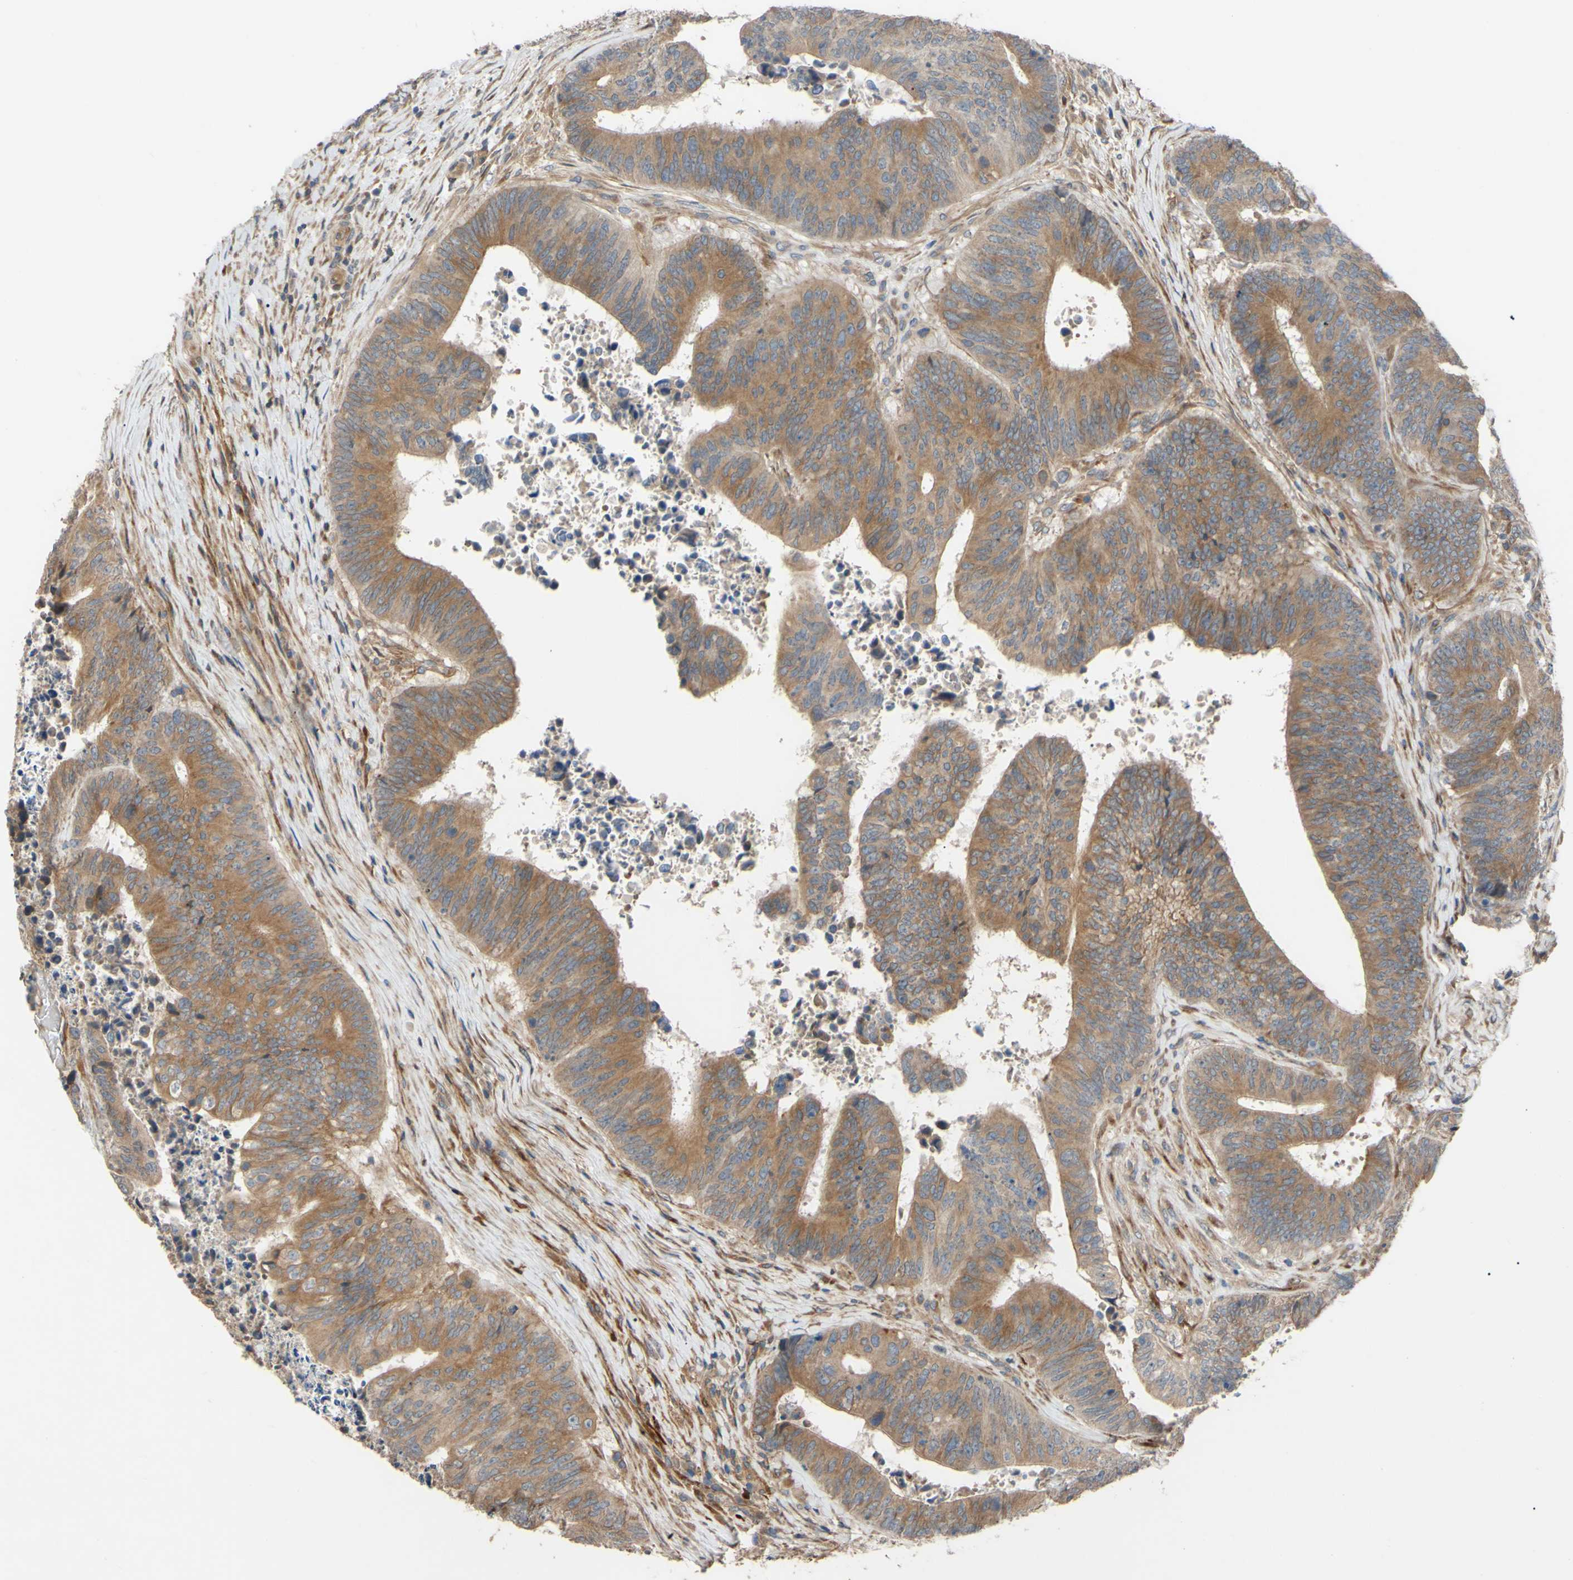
{"staining": {"intensity": "moderate", "quantity": ">75%", "location": "cytoplasmic/membranous"}, "tissue": "colorectal cancer", "cell_type": "Tumor cells", "image_type": "cancer", "snomed": [{"axis": "morphology", "description": "Adenocarcinoma, NOS"}, {"axis": "topography", "description": "Rectum"}], "caption": "Immunohistochemical staining of colorectal adenocarcinoma shows medium levels of moderate cytoplasmic/membranous protein staining in about >75% of tumor cells.", "gene": "SPTLC1", "patient": {"sex": "male", "age": 72}}